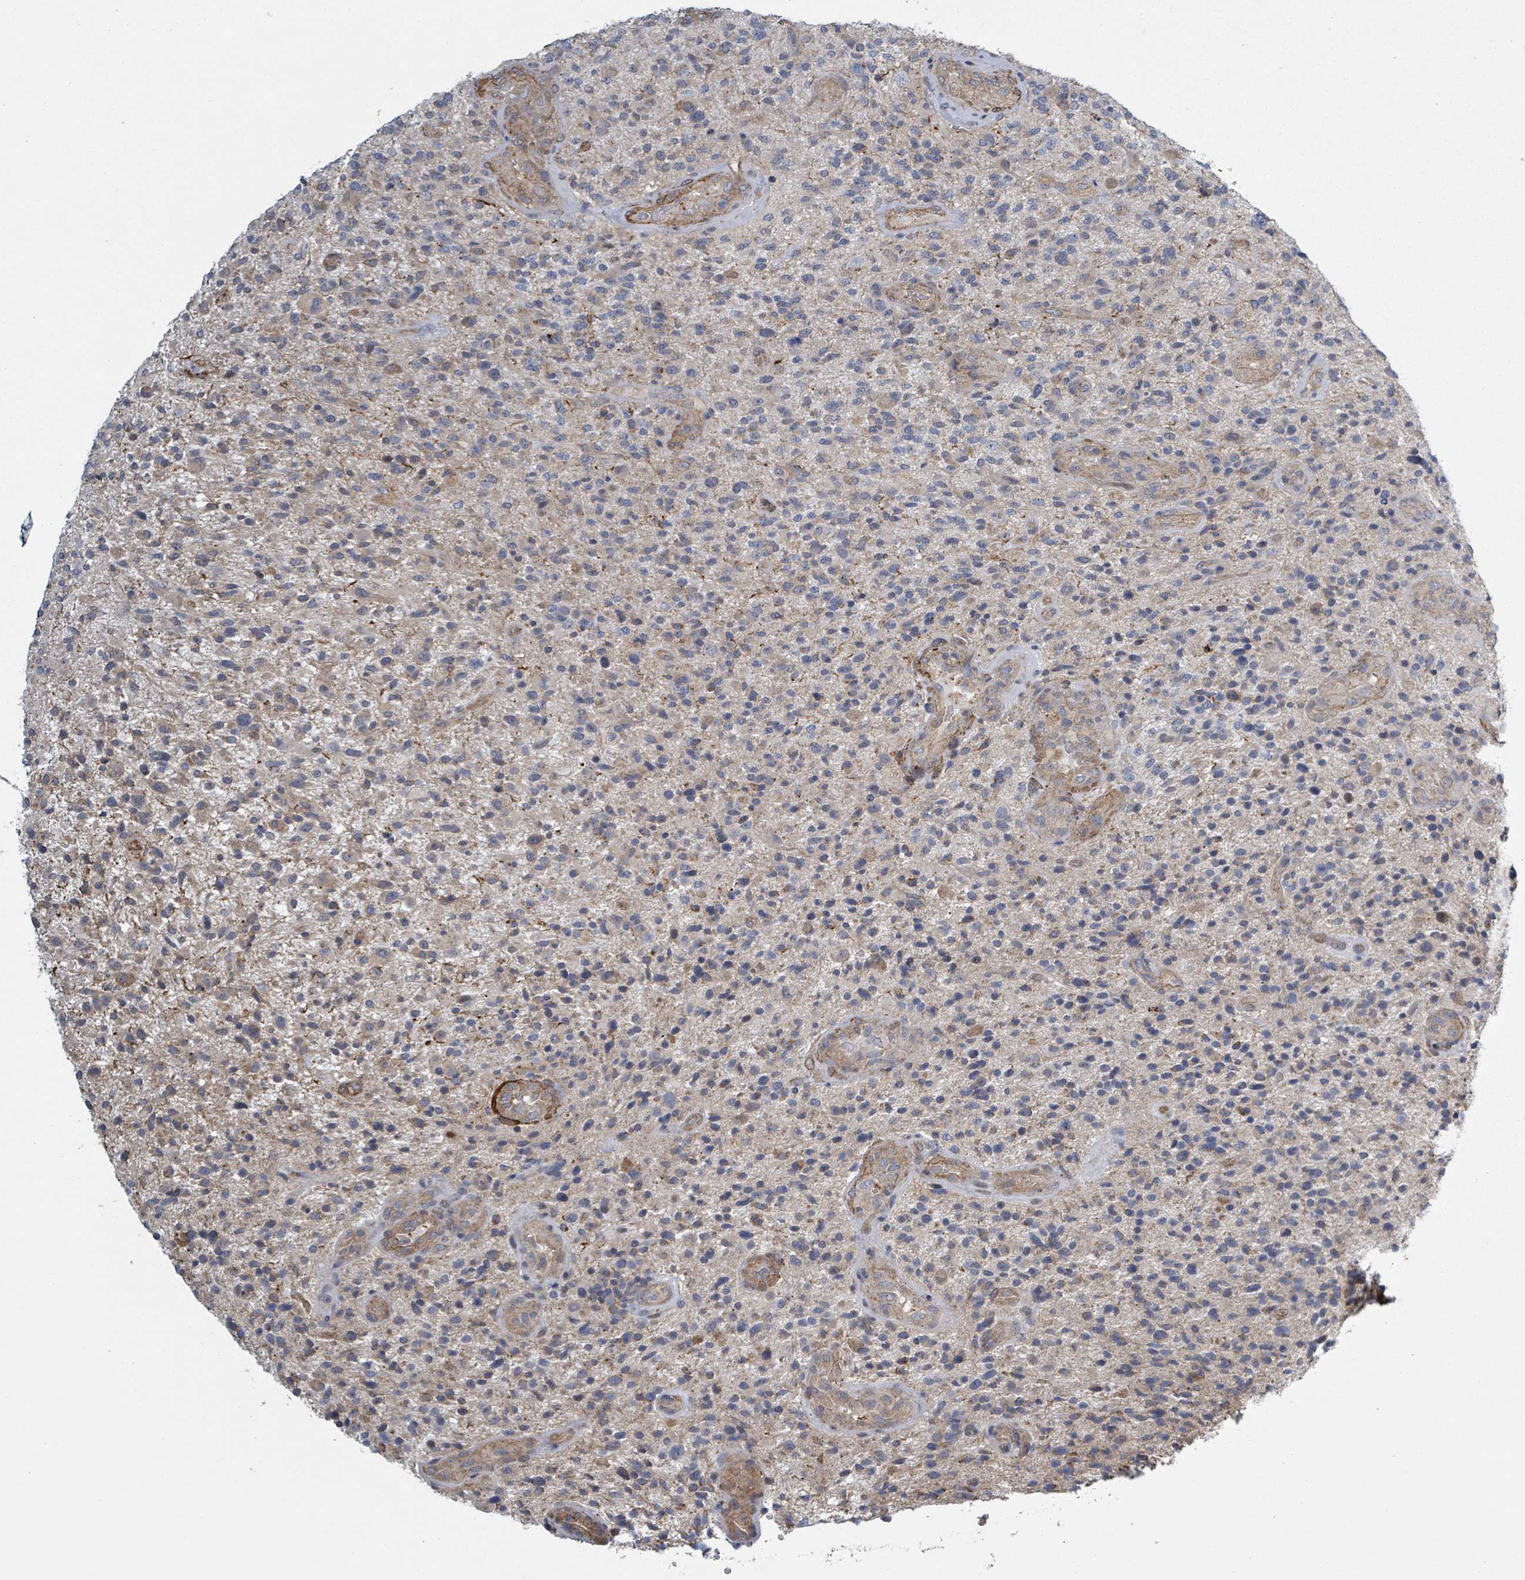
{"staining": {"intensity": "weak", "quantity": "<25%", "location": "cytoplasmic/membranous"}, "tissue": "glioma", "cell_type": "Tumor cells", "image_type": "cancer", "snomed": [{"axis": "morphology", "description": "Glioma, malignant, High grade"}, {"axis": "topography", "description": "Brain"}], "caption": "The immunohistochemistry (IHC) histopathology image has no significant staining in tumor cells of glioma tissue.", "gene": "ADCK1", "patient": {"sex": "male", "age": 47}}